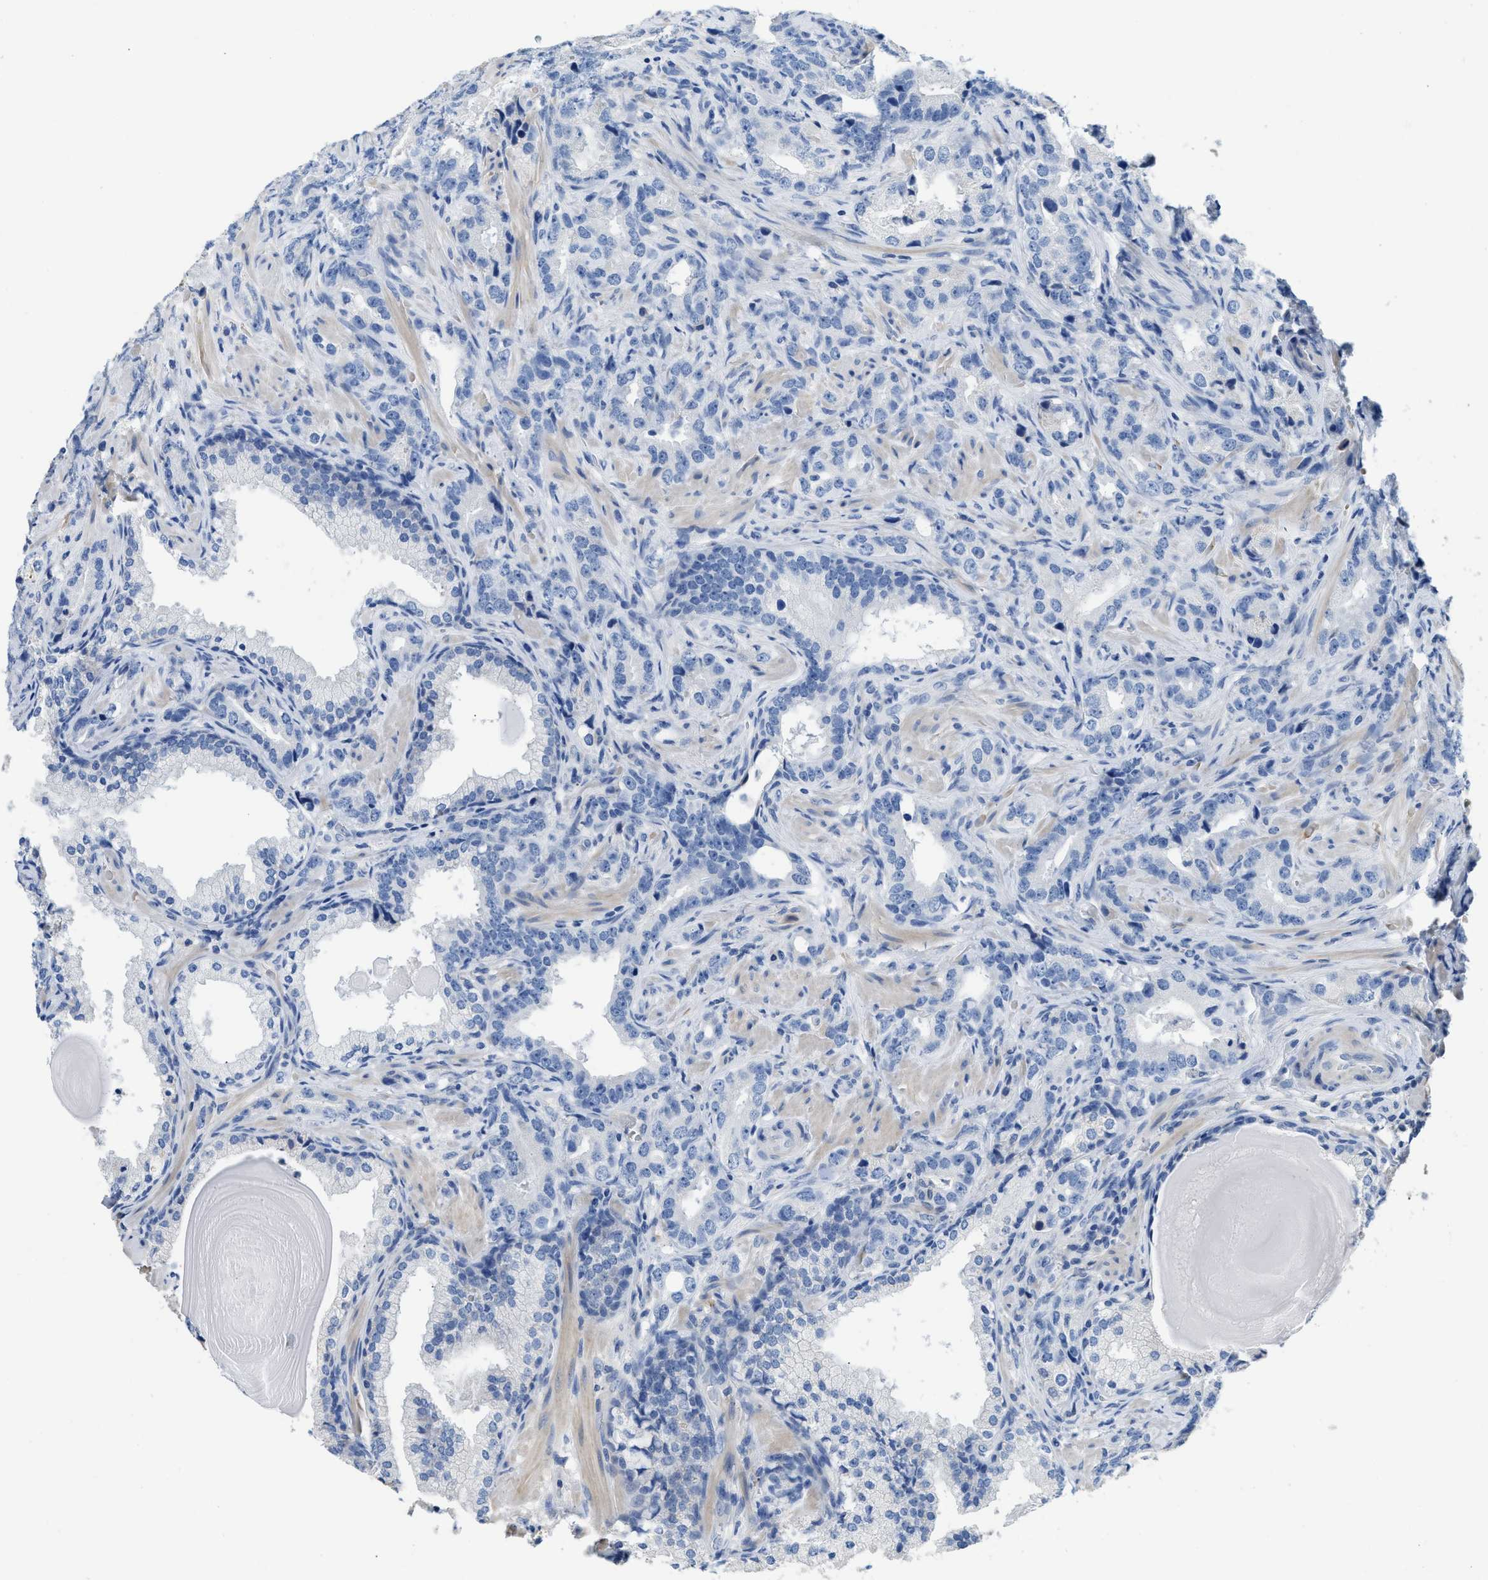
{"staining": {"intensity": "negative", "quantity": "none", "location": "none"}, "tissue": "prostate cancer", "cell_type": "Tumor cells", "image_type": "cancer", "snomed": [{"axis": "morphology", "description": "Adenocarcinoma, High grade"}, {"axis": "topography", "description": "Prostate"}], "caption": "Tumor cells are negative for protein expression in human adenocarcinoma (high-grade) (prostate). (Stains: DAB immunohistochemistry with hematoxylin counter stain, Microscopy: brightfield microscopy at high magnification).", "gene": "C1S", "patient": {"sex": "male", "age": 63}}